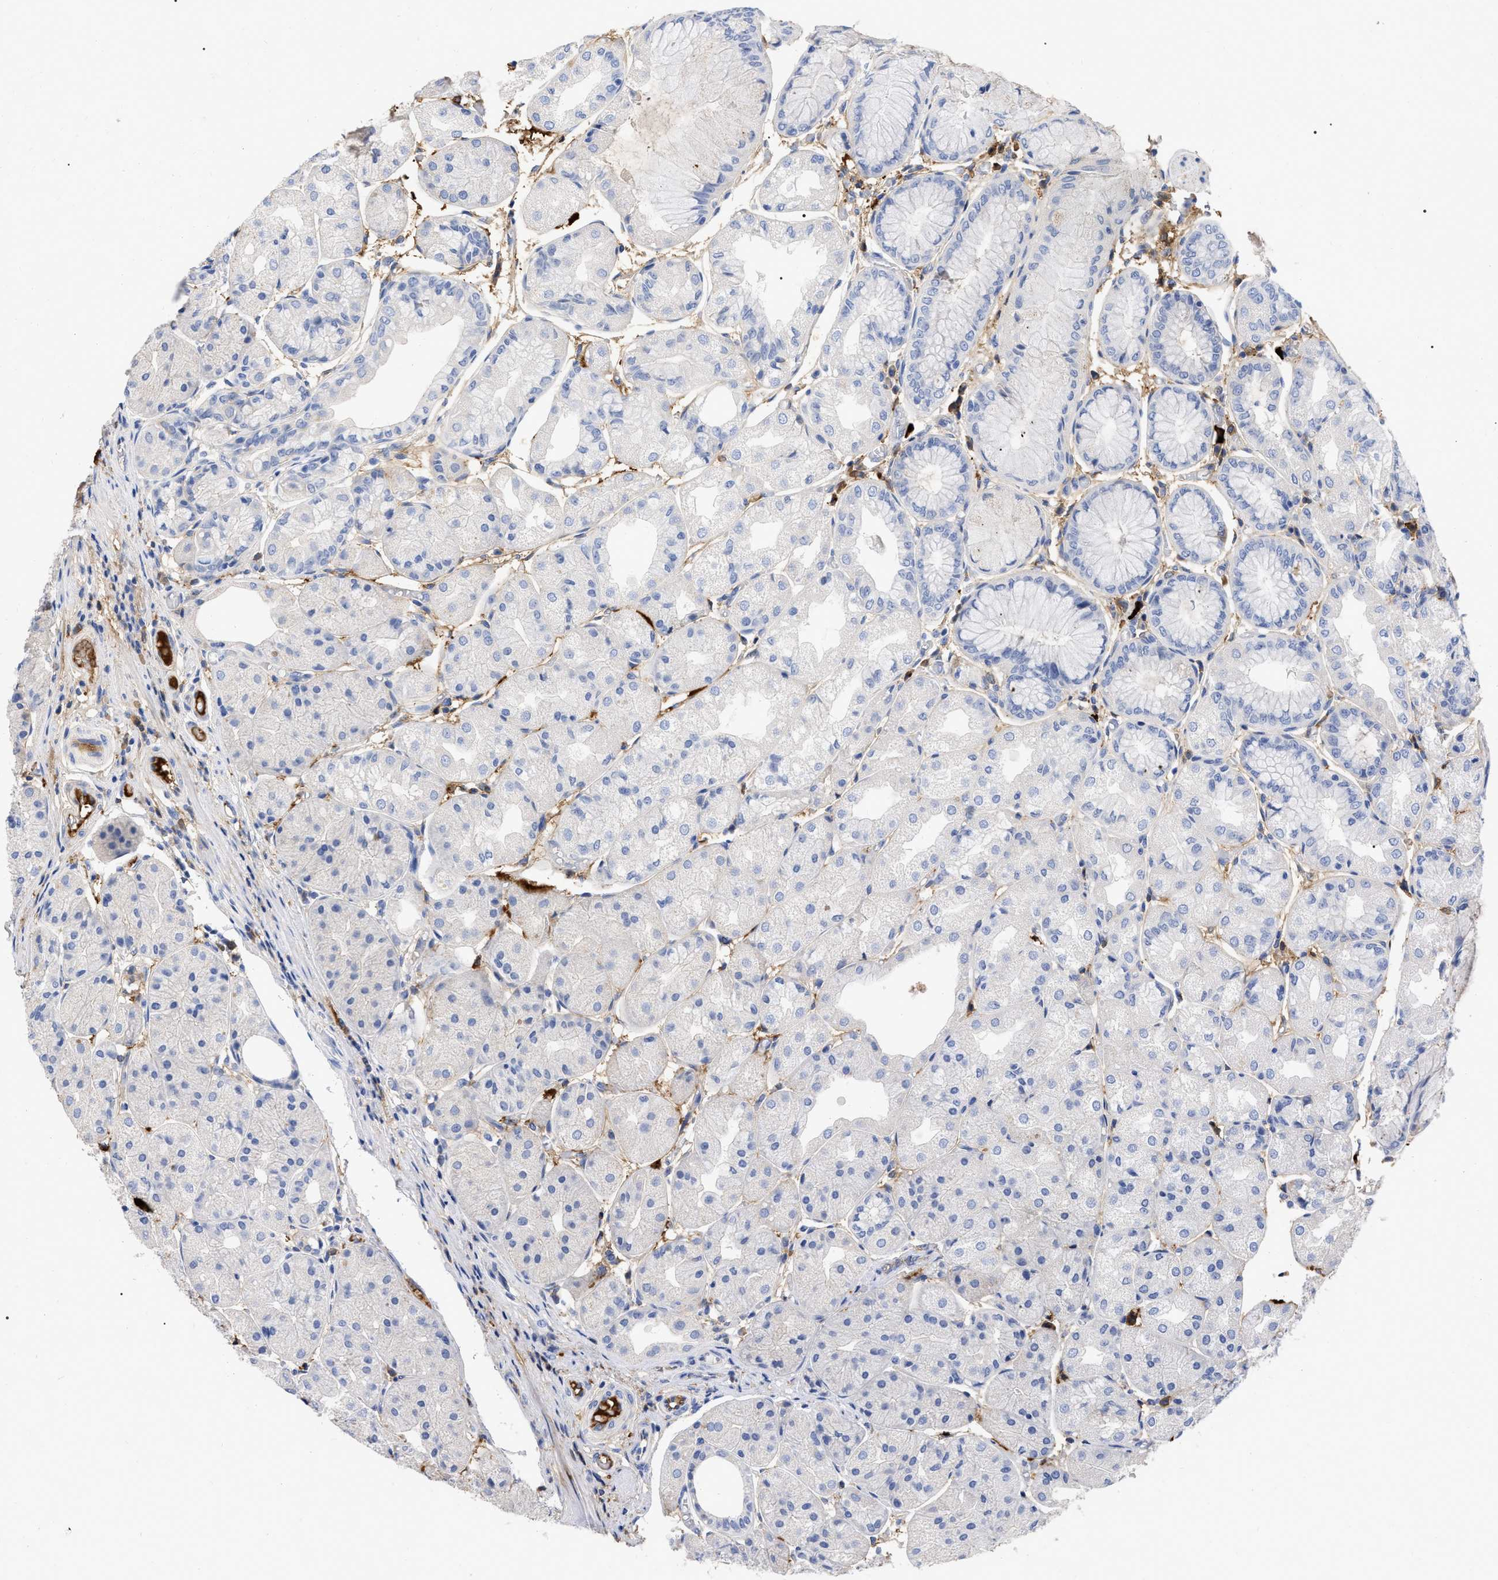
{"staining": {"intensity": "negative", "quantity": "none", "location": "none"}, "tissue": "stomach", "cell_type": "Glandular cells", "image_type": "normal", "snomed": [{"axis": "morphology", "description": "Normal tissue, NOS"}, {"axis": "topography", "description": "Stomach, upper"}], "caption": "Immunohistochemistry image of normal stomach stained for a protein (brown), which exhibits no staining in glandular cells. (Brightfield microscopy of DAB IHC at high magnification).", "gene": "IGHV5", "patient": {"sex": "male", "age": 72}}